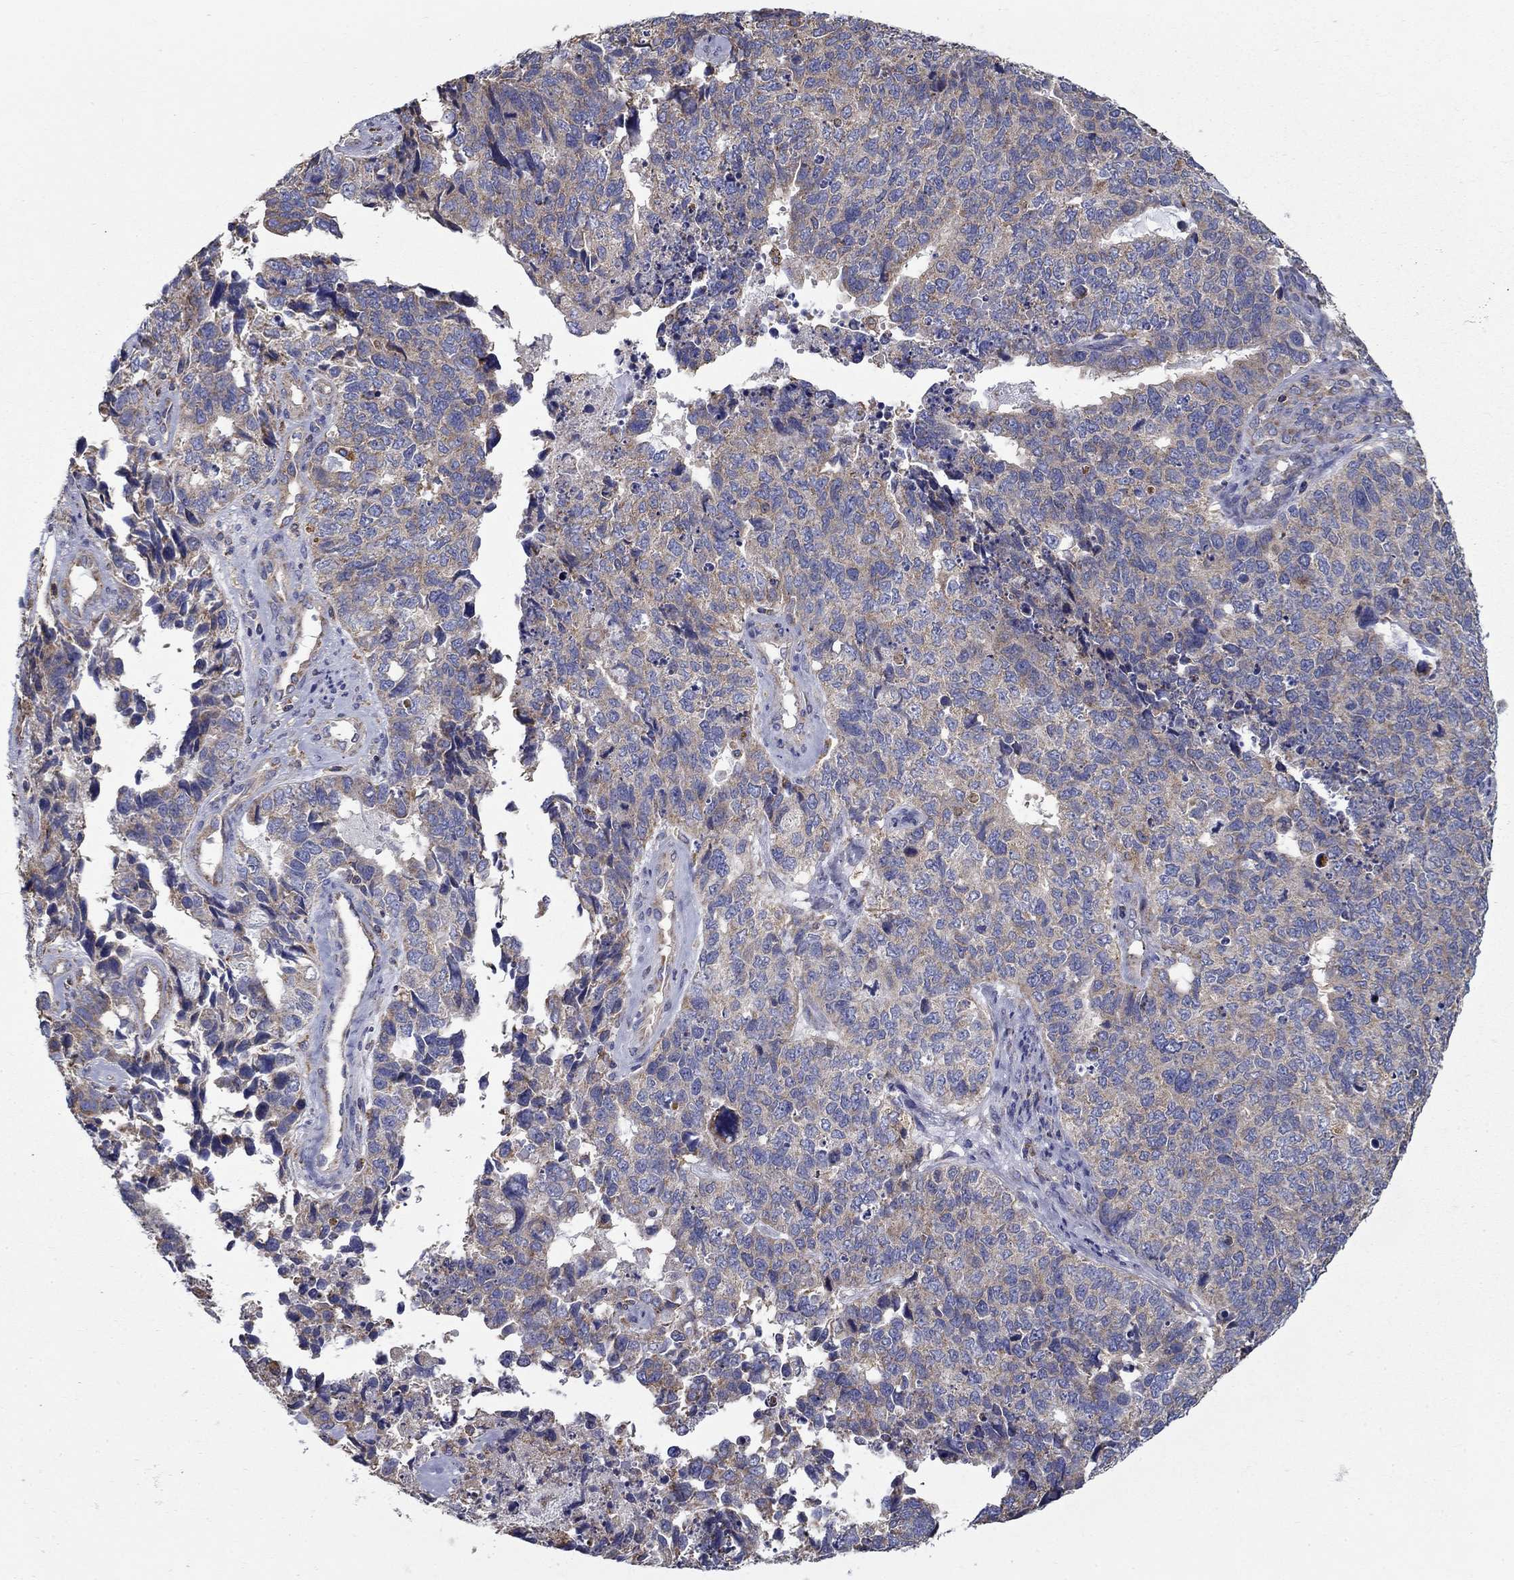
{"staining": {"intensity": "weak", "quantity": "<25%", "location": "cytoplasmic/membranous"}, "tissue": "cervical cancer", "cell_type": "Tumor cells", "image_type": "cancer", "snomed": [{"axis": "morphology", "description": "Squamous cell carcinoma, NOS"}, {"axis": "topography", "description": "Cervix"}], "caption": "An immunohistochemistry (IHC) photomicrograph of cervical squamous cell carcinoma is shown. There is no staining in tumor cells of cervical squamous cell carcinoma.", "gene": "NME5", "patient": {"sex": "female", "age": 63}}